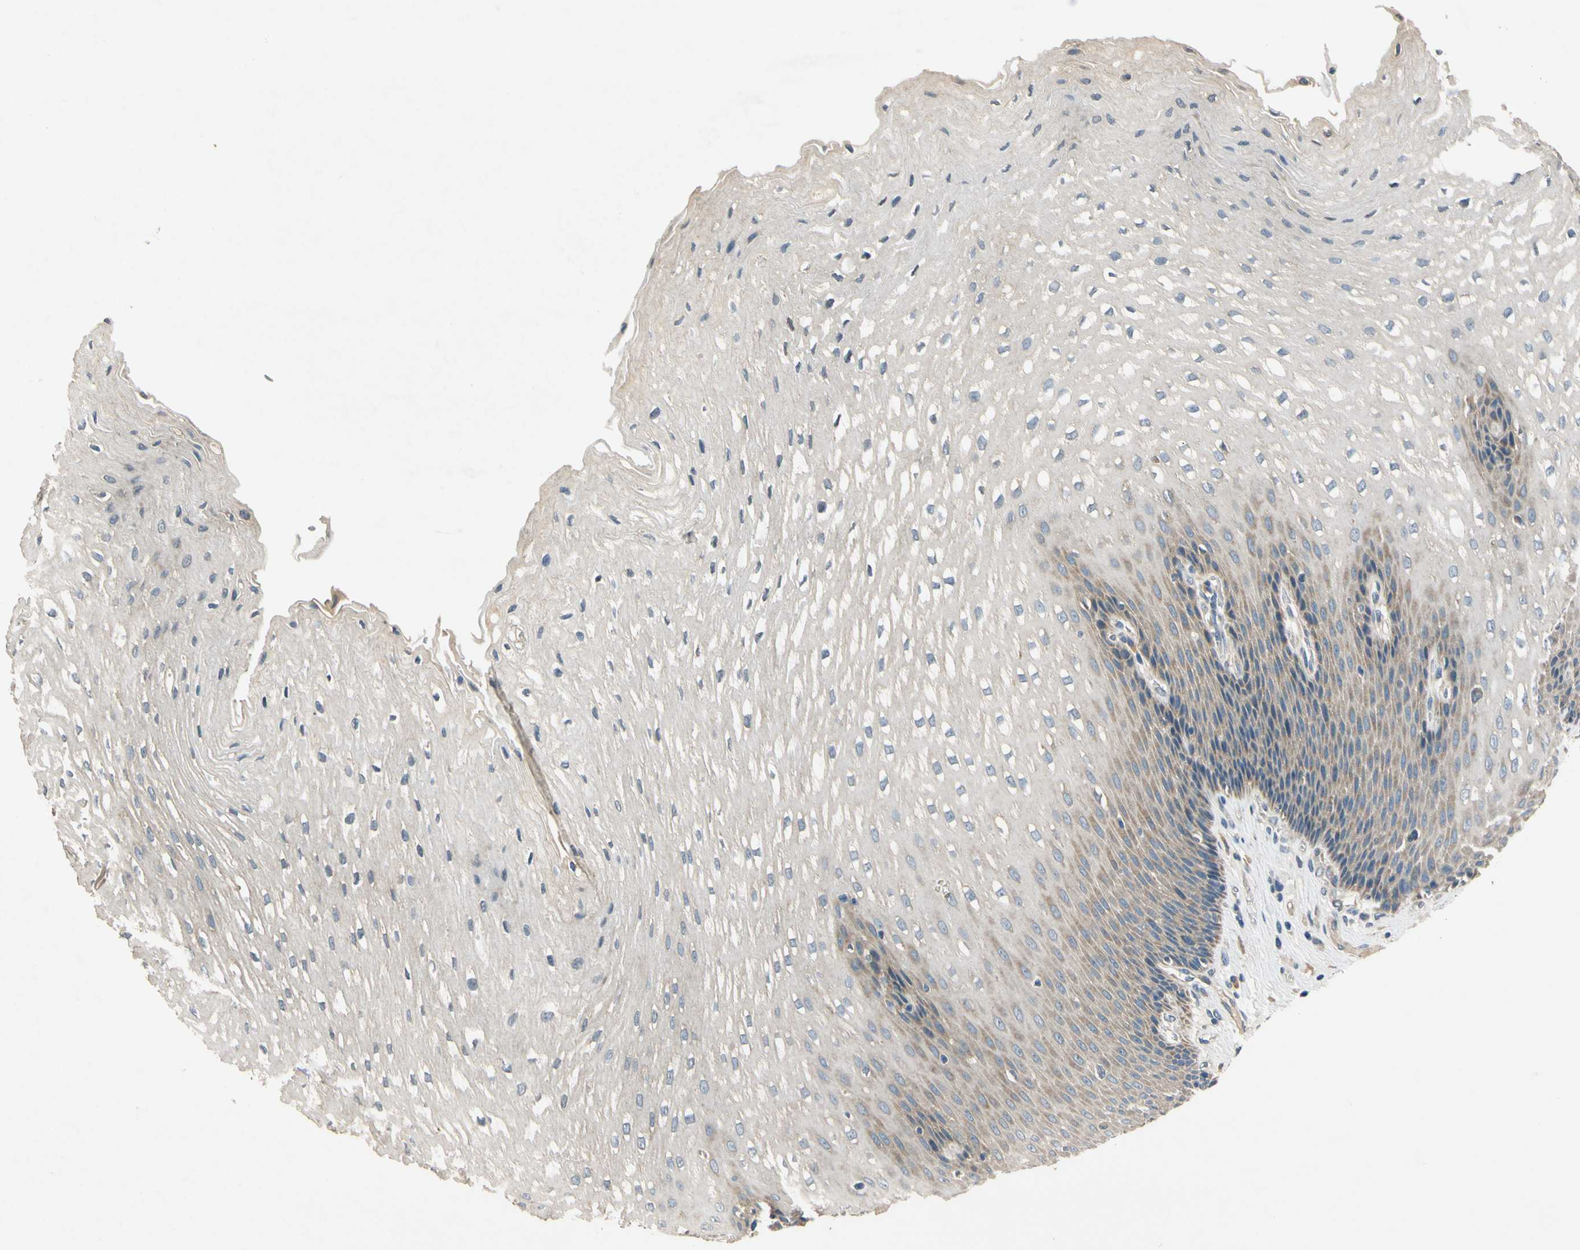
{"staining": {"intensity": "weak", "quantity": "<25%", "location": "cytoplasmic/membranous"}, "tissue": "esophagus", "cell_type": "Squamous epithelial cells", "image_type": "normal", "snomed": [{"axis": "morphology", "description": "Normal tissue, NOS"}, {"axis": "topography", "description": "Esophagus"}], "caption": "This is an immunohistochemistry (IHC) image of benign esophagus. There is no expression in squamous epithelial cells.", "gene": "ALKBH3", "patient": {"sex": "male", "age": 48}}